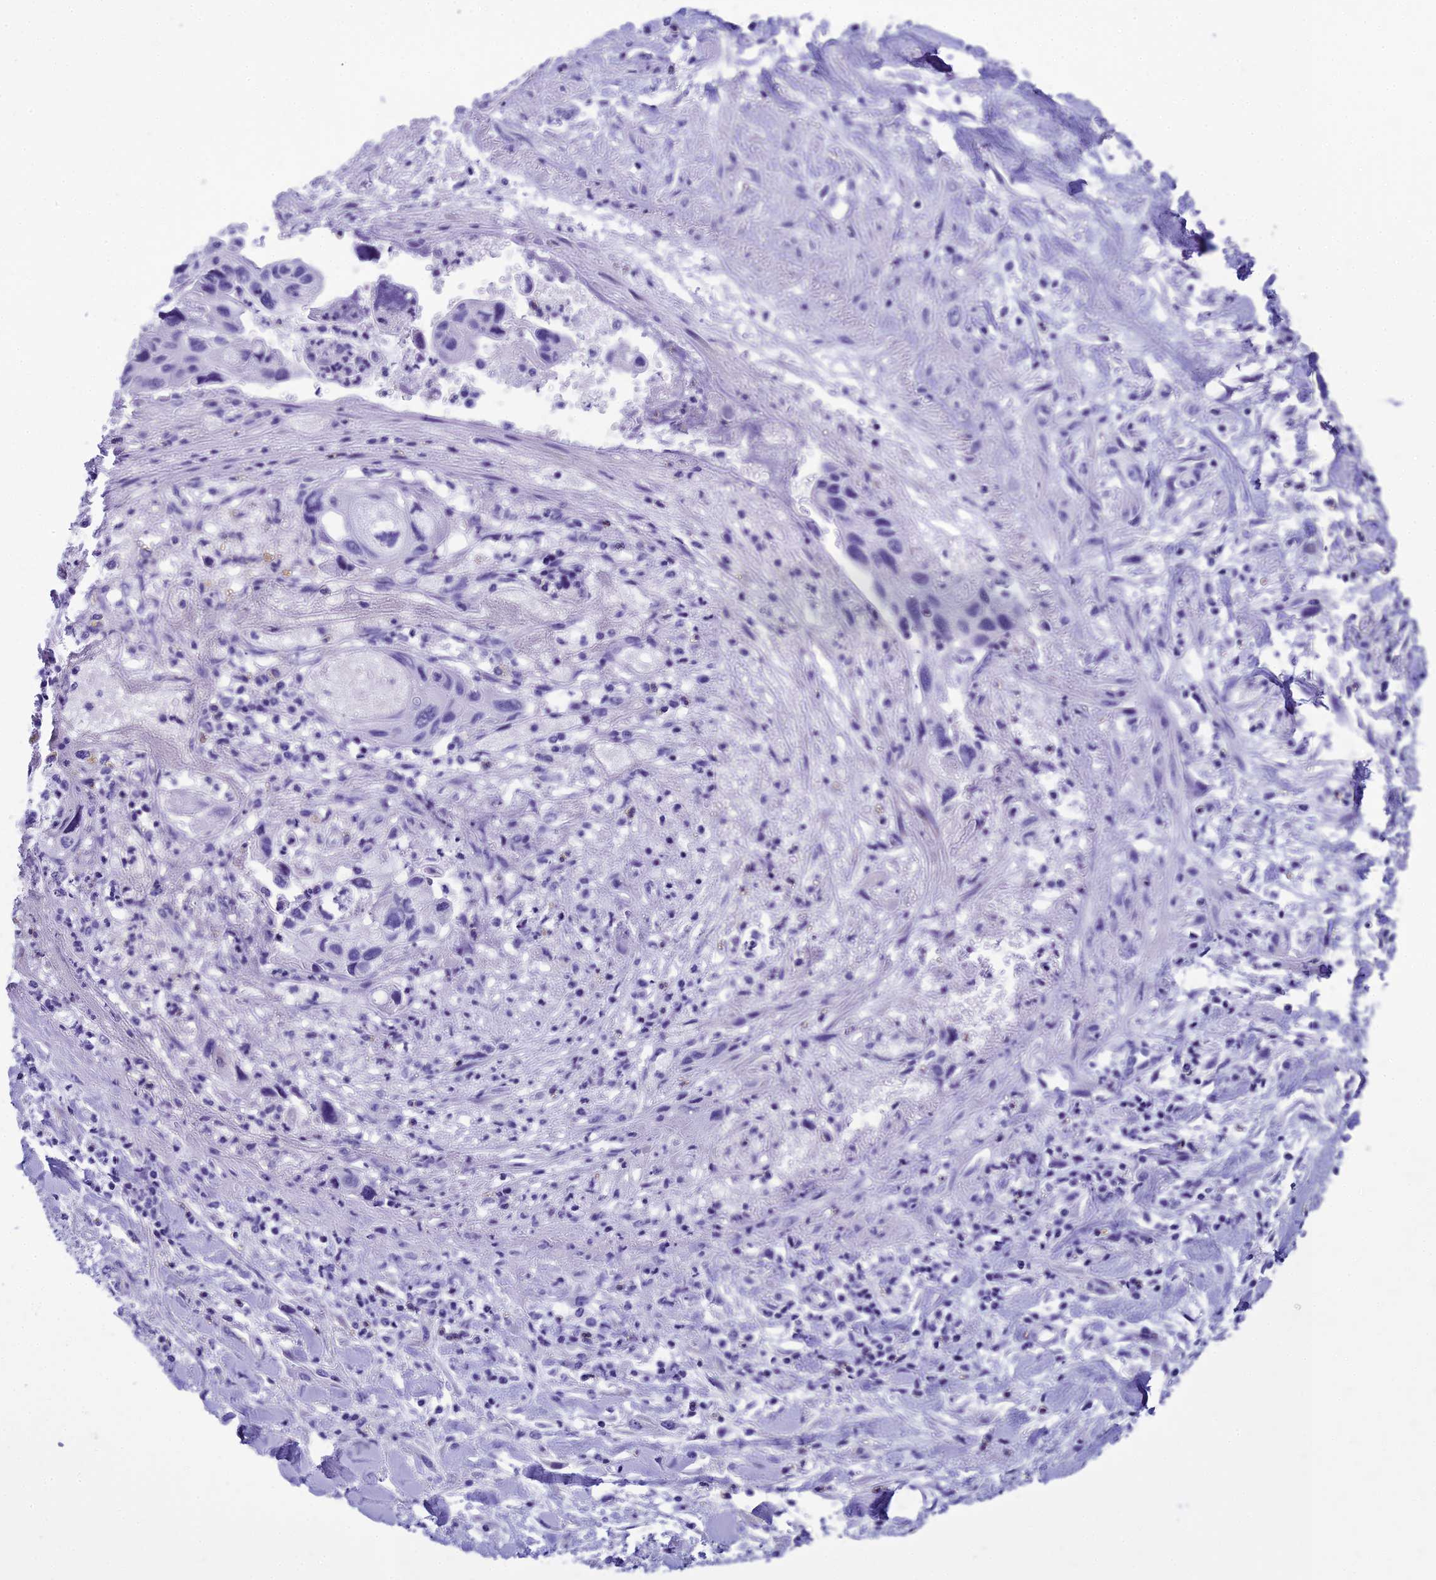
{"staining": {"intensity": "negative", "quantity": "none", "location": "none"}, "tissue": "pancreatic cancer", "cell_type": "Tumor cells", "image_type": "cancer", "snomed": [{"axis": "morphology", "description": "Adenocarcinoma, NOS"}, {"axis": "topography", "description": "Pancreas"}], "caption": "The micrograph reveals no staining of tumor cells in pancreatic cancer (adenocarcinoma). Nuclei are stained in blue.", "gene": "KCTD14", "patient": {"sex": "female", "age": 50}}